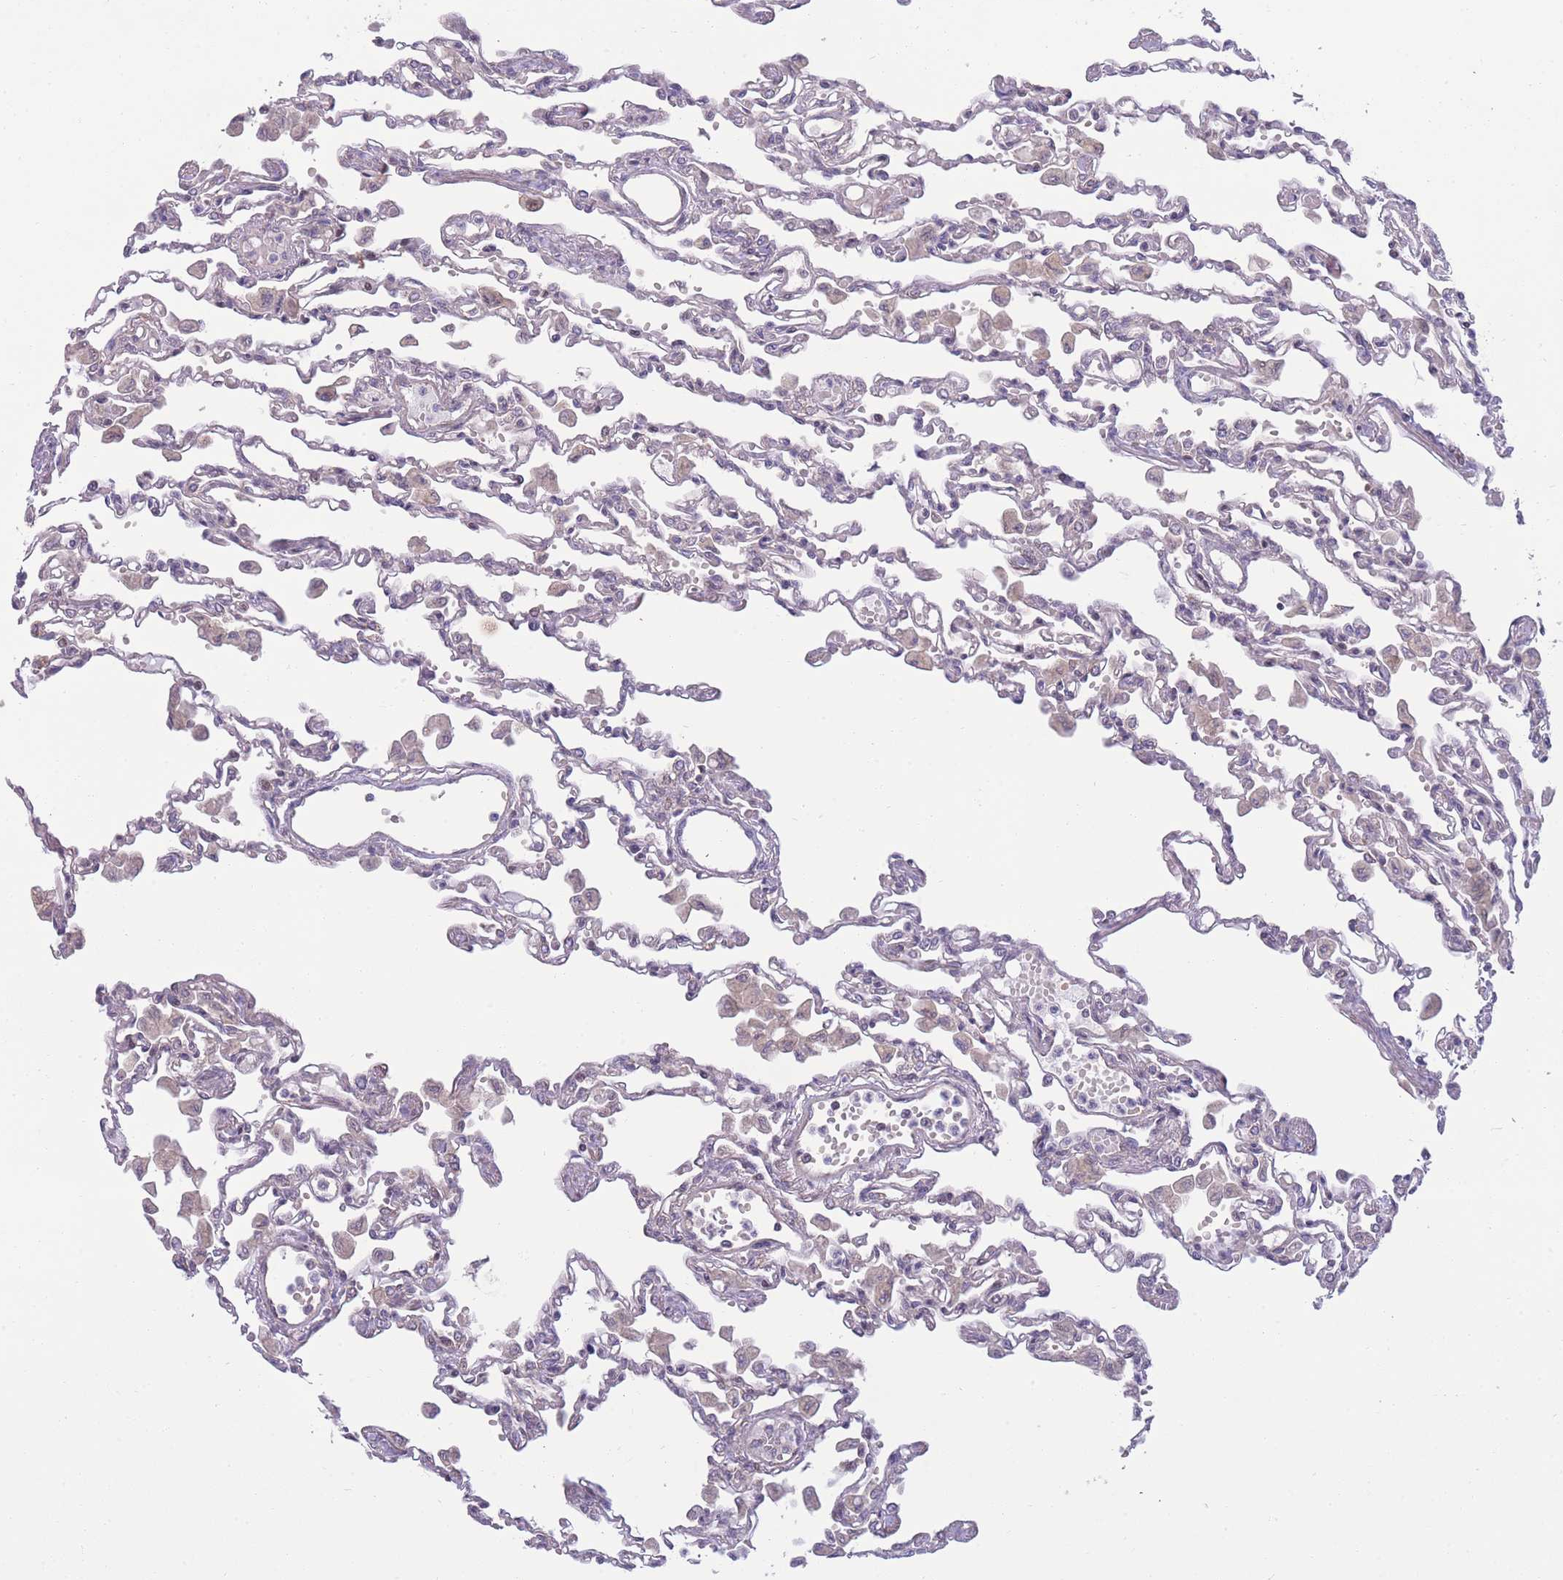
{"staining": {"intensity": "negative", "quantity": "none", "location": "none"}, "tissue": "lung", "cell_type": "Alveolar cells", "image_type": "normal", "snomed": [{"axis": "morphology", "description": "Normal tissue, NOS"}, {"axis": "topography", "description": "Bronchus"}, {"axis": "topography", "description": "Lung"}], "caption": "This micrograph is of benign lung stained with IHC to label a protein in brown with the nuclei are counter-stained blue. There is no staining in alveolar cells.", "gene": "RIC8A", "patient": {"sex": "female", "age": 49}}